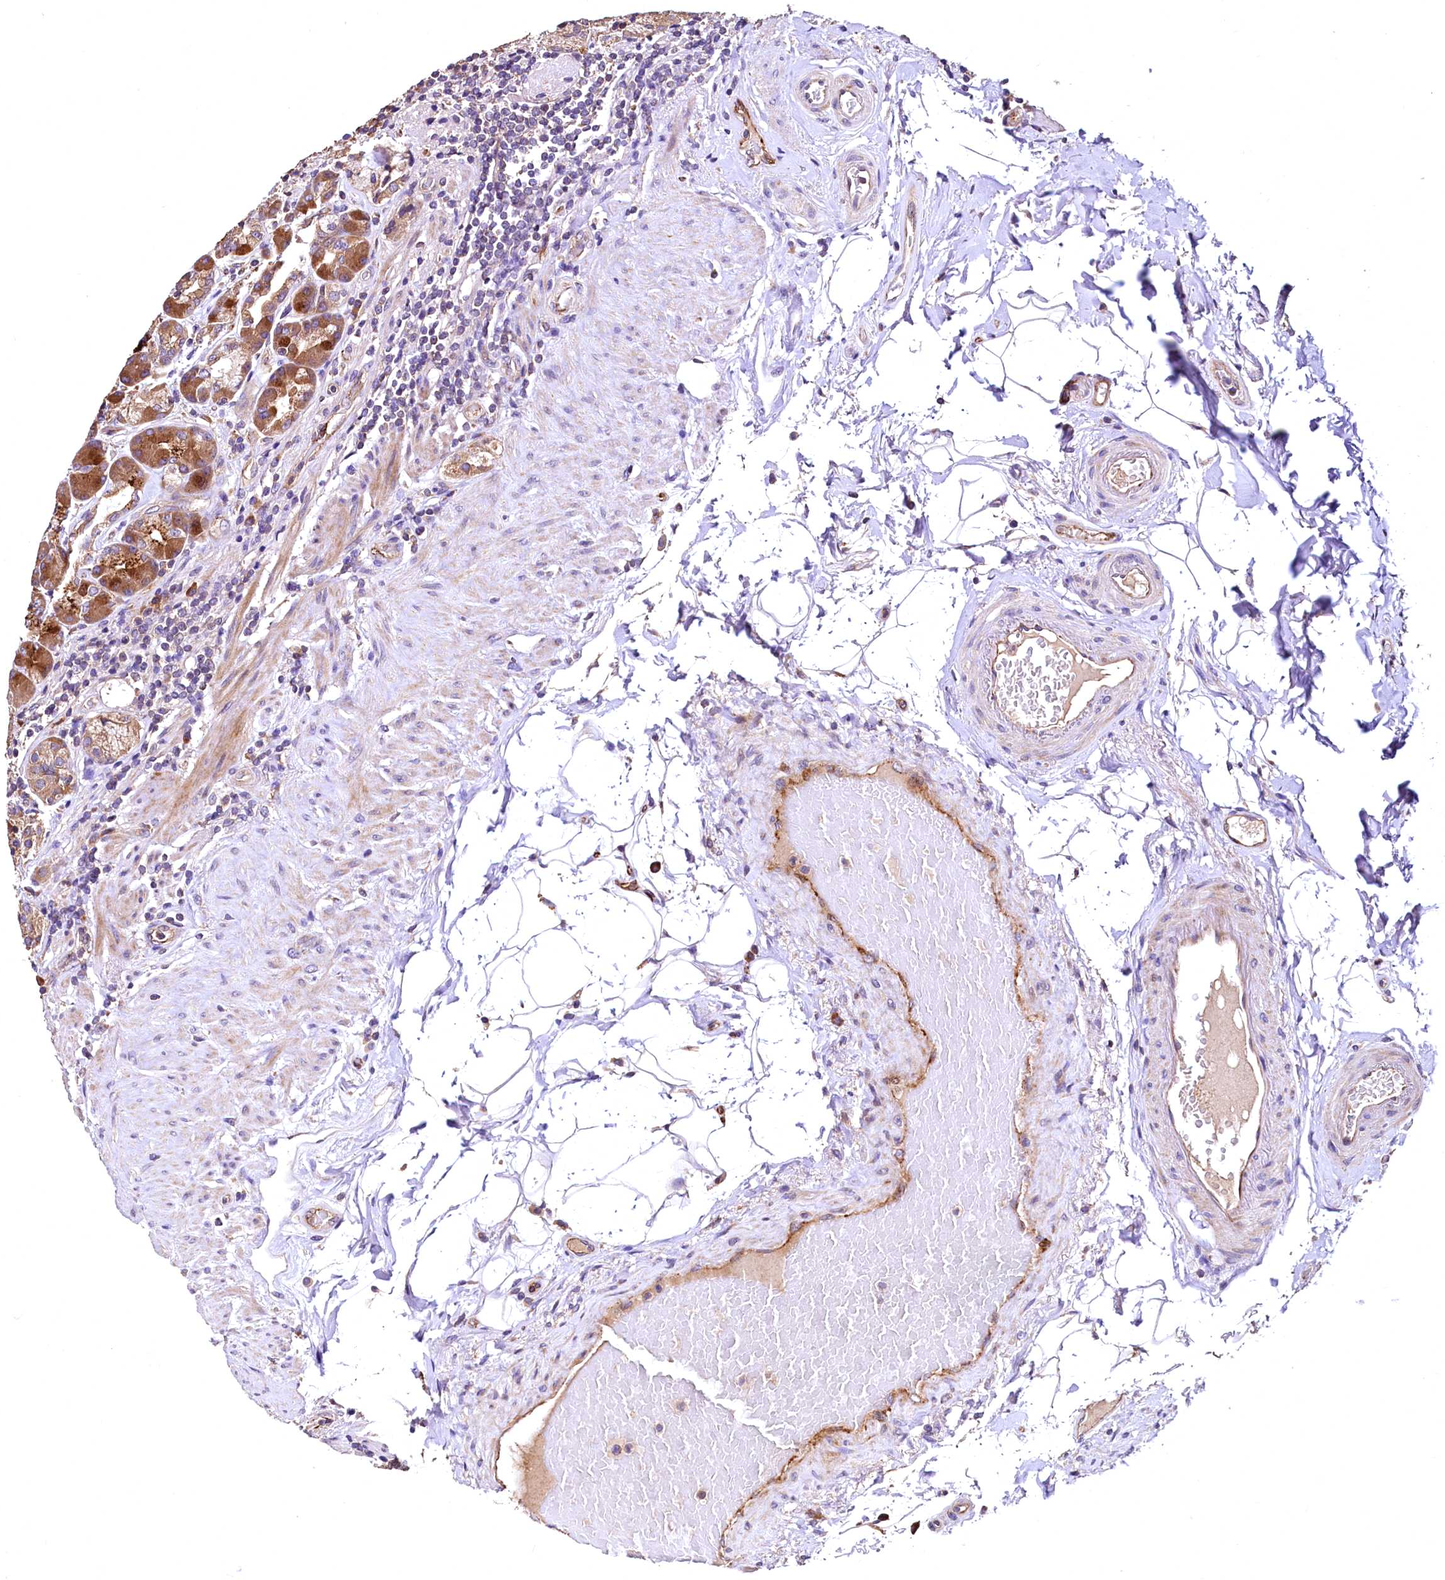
{"staining": {"intensity": "moderate", "quantity": ">75%", "location": "cytoplasmic/membranous"}, "tissue": "stomach", "cell_type": "Glandular cells", "image_type": "normal", "snomed": [{"axis": "morphology", "description": "Normal tissue, NOS"}, {"axis": "topography", "description": "Stomach, upper"}, {"axis": "topography", "description": "Stomach, lower"}], "caption": "Protein expression analysis of unremarkable human stomach reveals moderate cytoplasmic/membranous expression in about >75% of glandular cells.", "gene": "RASSF1", "patient": {"sex": "female", "age": 76}}